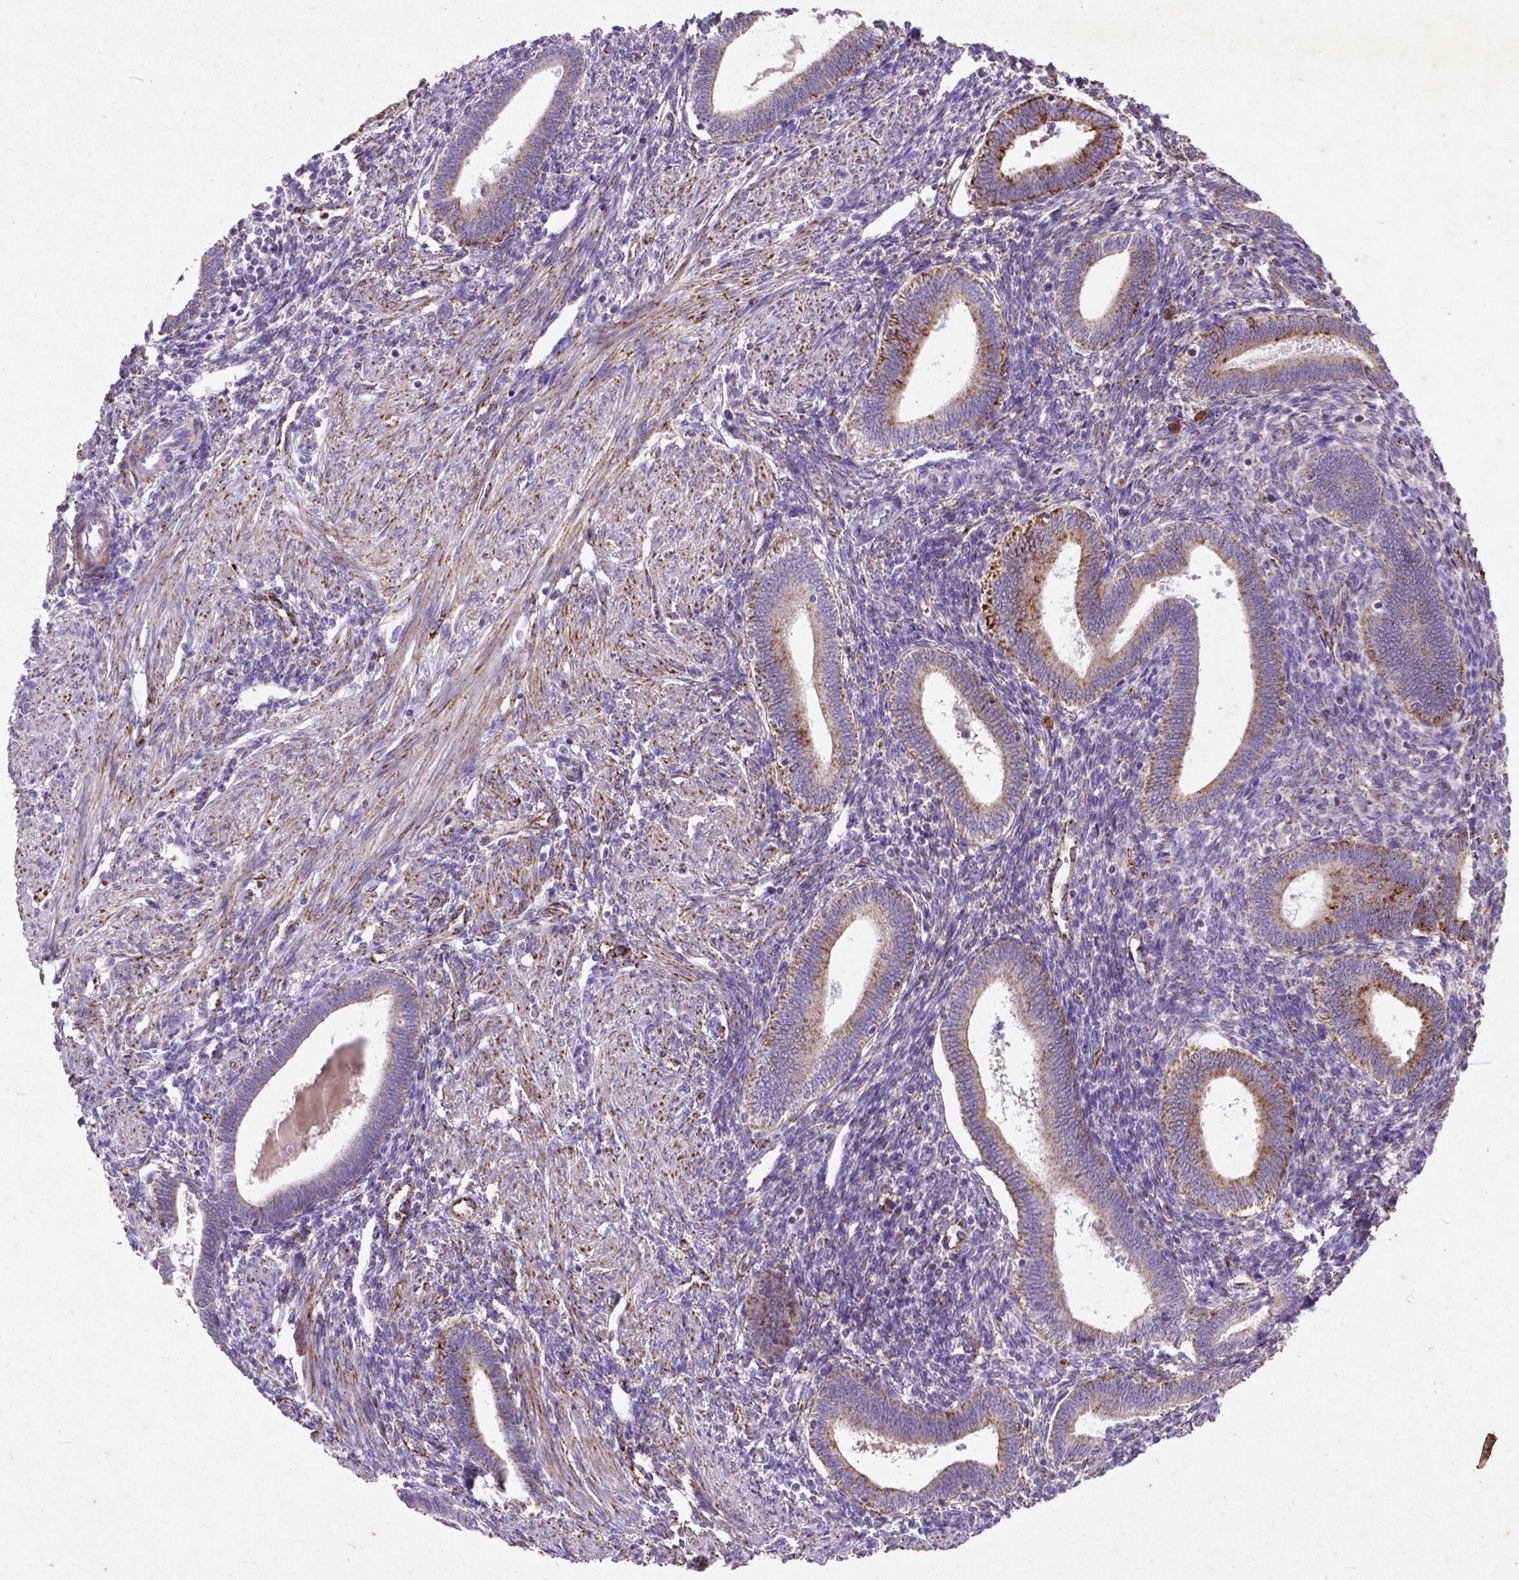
{"staining": {"intensity": "negative", "quantity": "none", "location": "none"}, "tissue": "endometrium", "cell_type": "Cells in endometrial stroma", "image_type": "normal", "snomed": [{"axis": "morphology", "description": "Normal tissue, NOS"}, {"axis": "topography", "description": "Endometrium"}], "caption": "Human endometrium stained for a protein using IHC demonstrates no staining in cells in endometrial stroma.", "gene": "THEGL", "patient": {"sex": "female", "age": 42}}